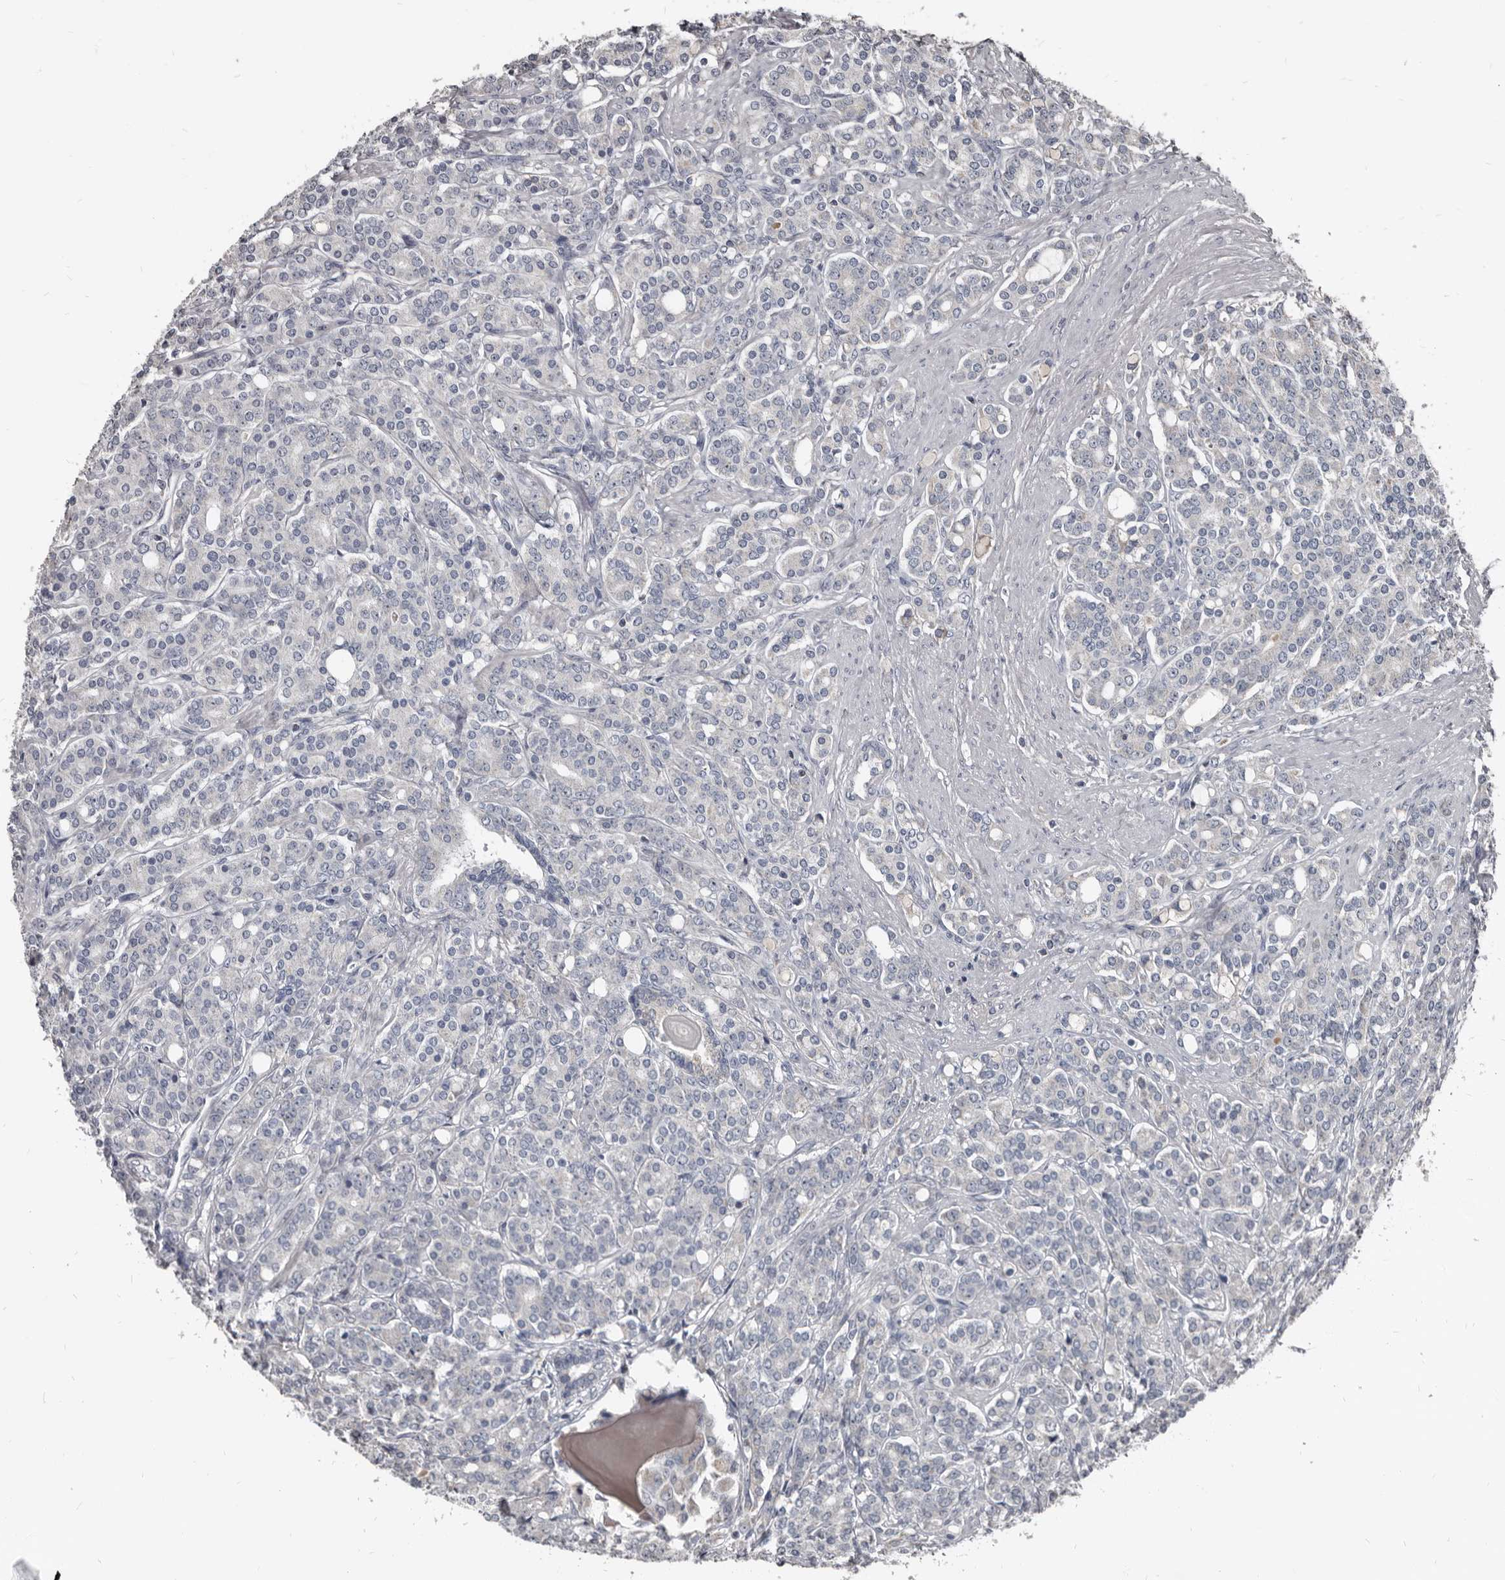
{"staining": {"intensity": "negative", "quantity": "none", "location": "none"}, "tissue": "prostate cancer", "cell_type": "Tumor cells", "image_type": "cancer", "snomed": [{"axis": "morphology", "description": "Adenocarcinoma, High grade"}, {"axis": "topography", "description": "Prostate"}], "caption": "An image of prostate cancer stained for a protein demonstrates no brown staining in tumor cells. The staining is performed using DAB brown chromogen with nuclei counter-stained in using hematoxylin.", "gene": "GREB1", "patient": {"sex": "male", "age": 62}}